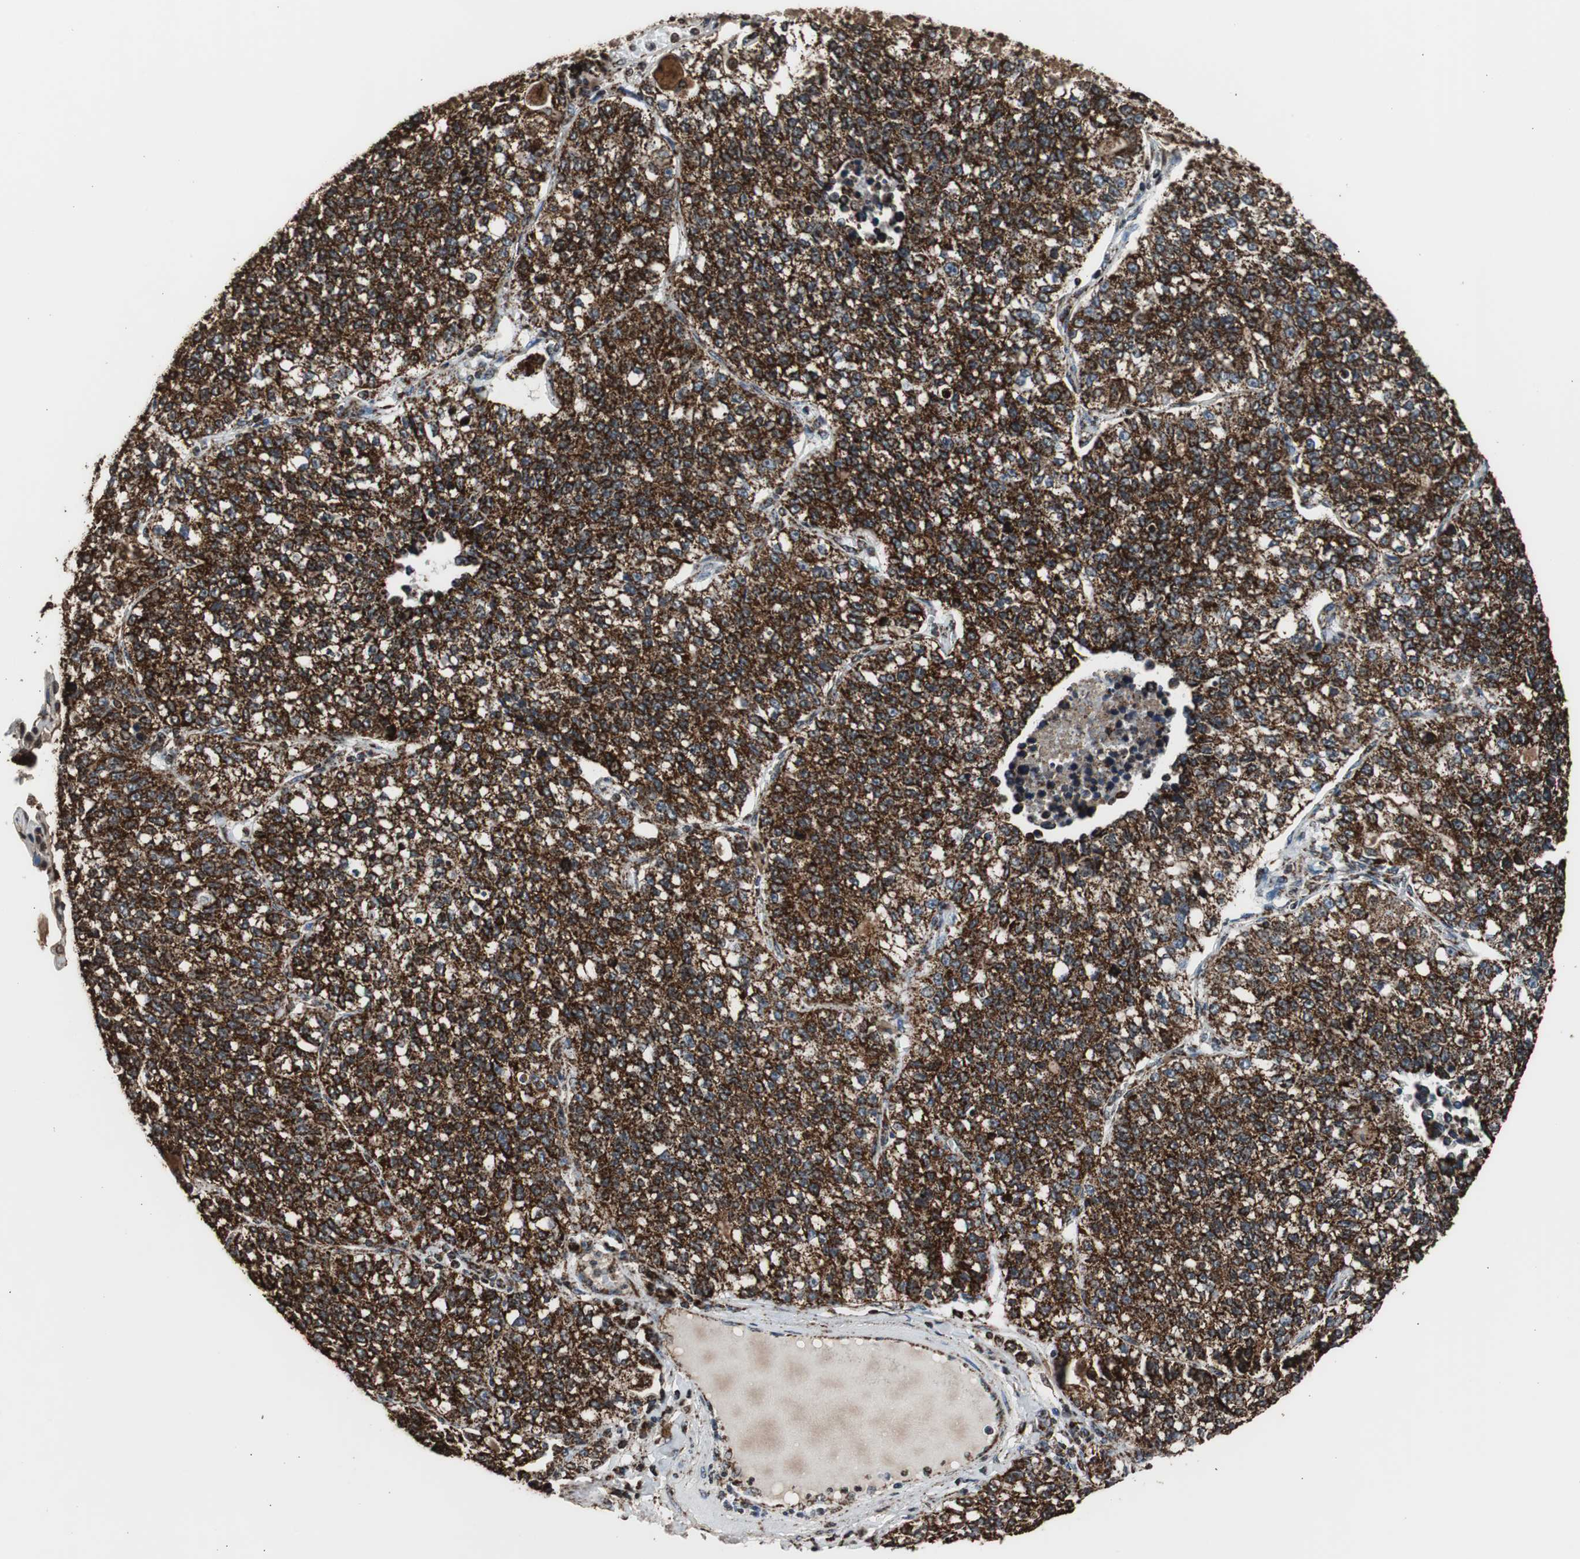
{"staining": {"intensity": "strong", "quantity": ">75%", "location": "cytoplasmic/membranous"}, "tissue": "lung cancer", "cell_type": "Tumor cells", "image_type": "cancer", "snomed": [{"axis": "morphology", "description": "Adenocarcinoma, NOS"}, {"axis": "topography", "description": "Lung"}], "caption": "This image displays immunohistochemistry (IHC) staining of lung cancer, with high strong cytoplasmic/membranous positivity in about >75% of tumor cells.", "gene": "HSPA9", "patient": {"sex": "male", "age": 49}}